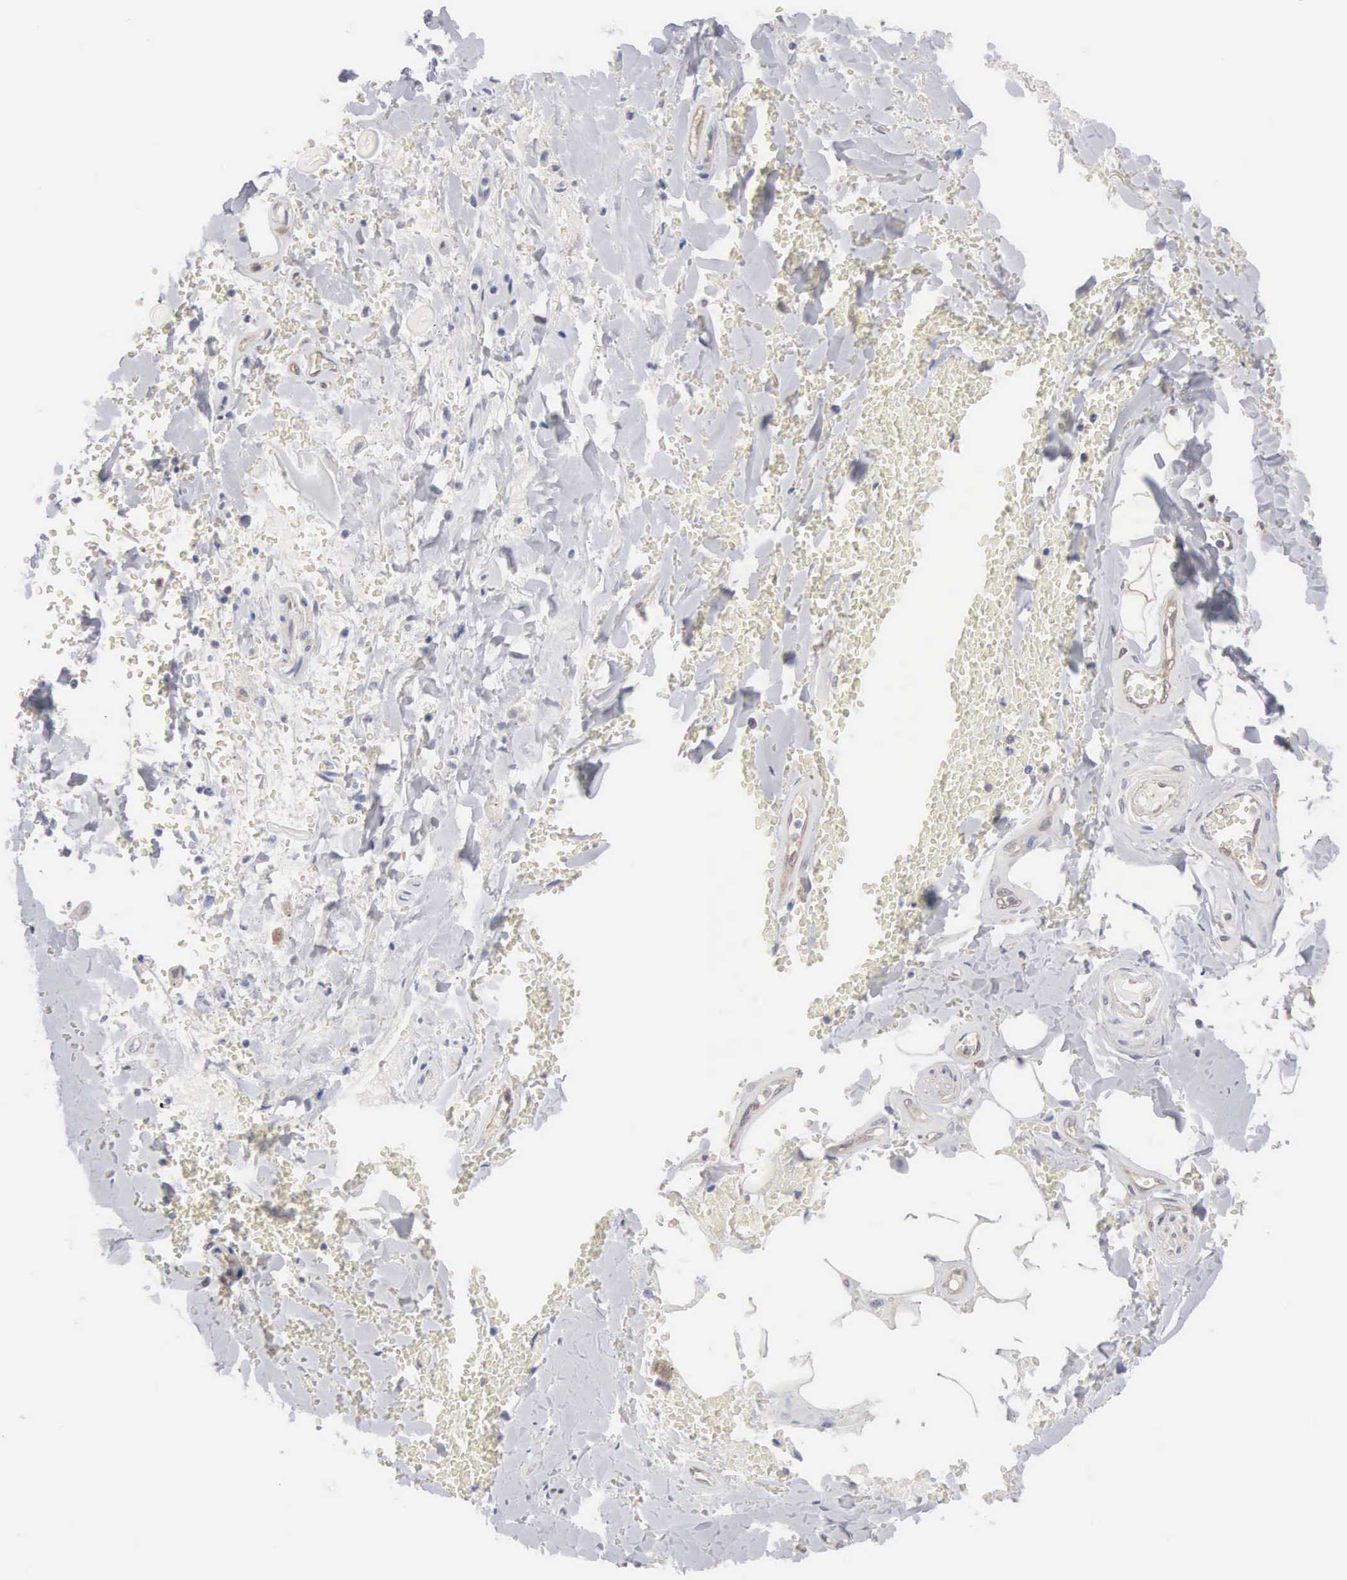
{"staining": {"intensity": "moderate", "quantity": ">75%", "location": "cytoplasmic/membranous"}, "tissue": "adipose tissue", "cell_type": "Adipocytes", "image_type": "normal", "snomed": [{"axis": "morphology", "description": "Normal tissue, NOS"}, {"axis": "topography", "description": "Cartilage tissue"}, {"axis": "topography", "description": "Lung"}], "caption": "The micrograph reveals a brown stain indicating the presence of a protein in the cytoplasmic/membranous of adipocytes in adipose tissue.", "gene": "MTHFD1", "patient": {"sex": "male", "age": 65}}